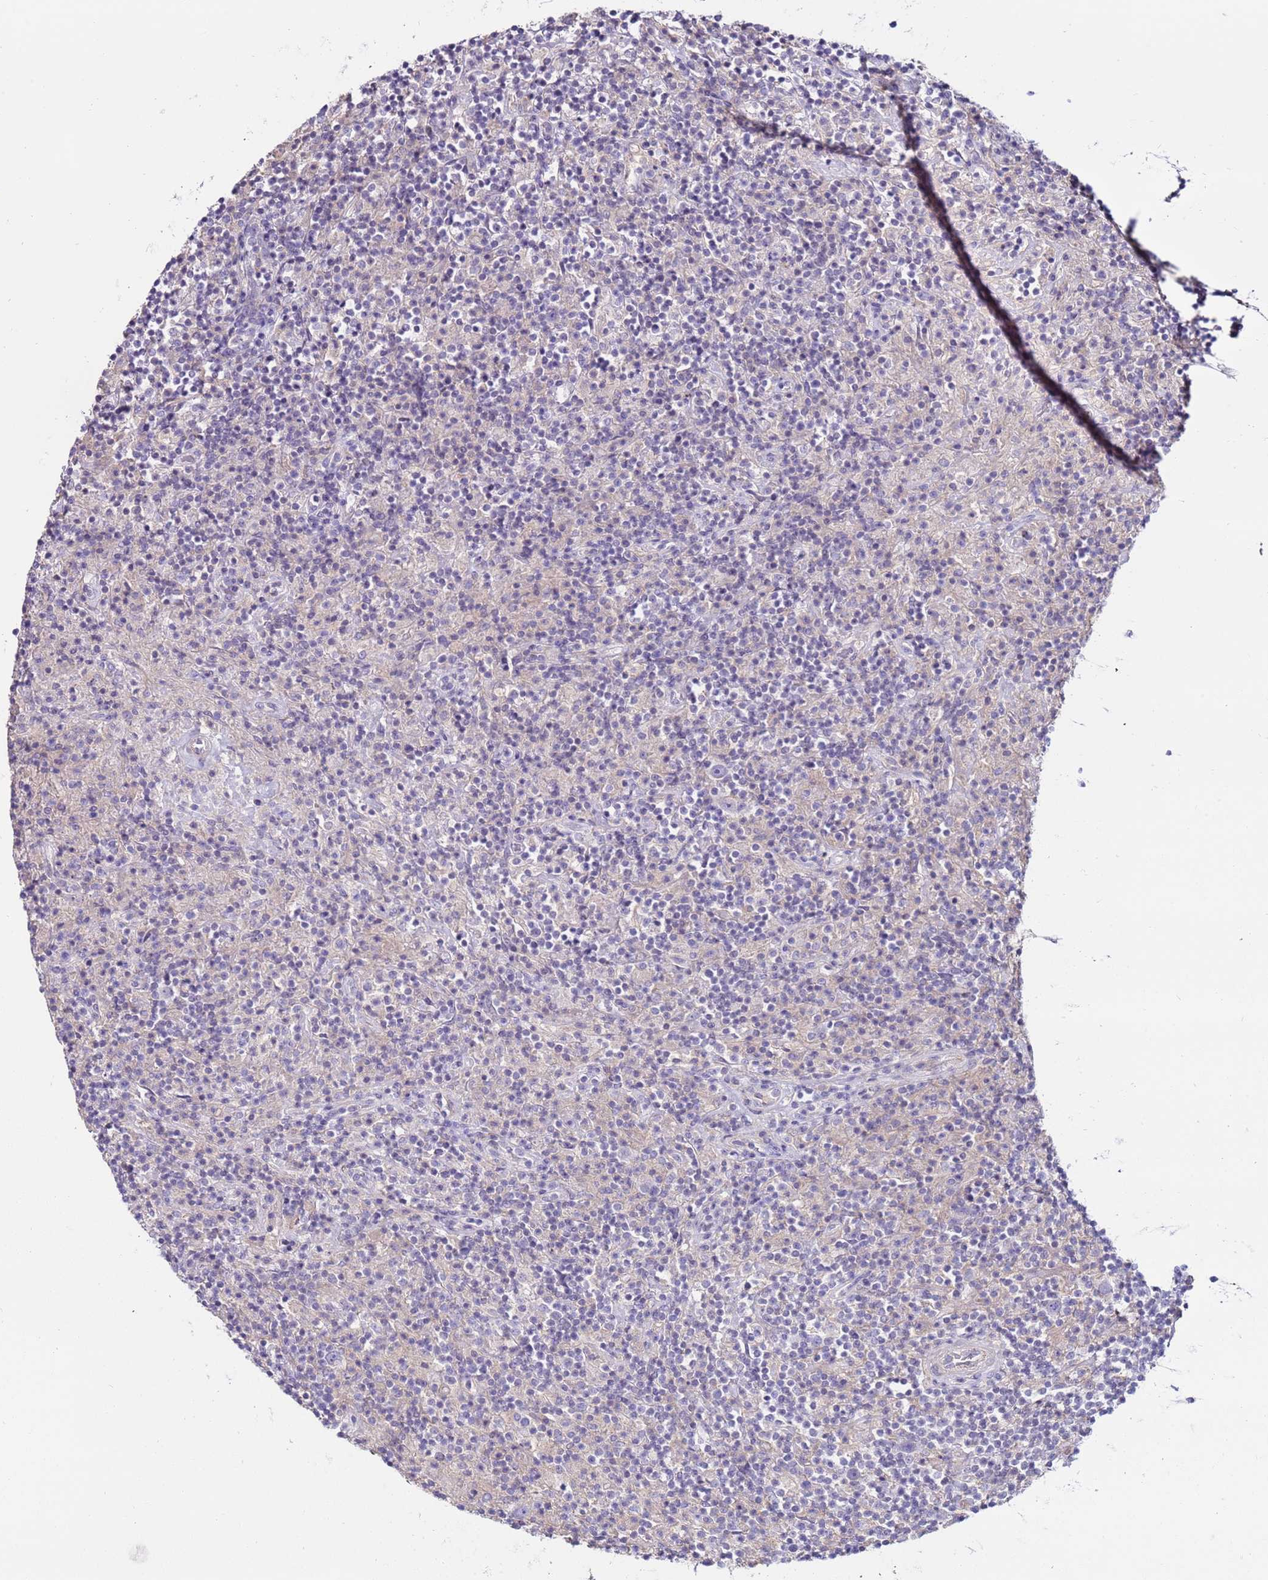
{"staining": {"intensity": "negative", "quantity": "none", "location": "none"}, "tissue": "lymphoma", "cell_type": "Tumor cells", "image_type": "cancer", "snomed": [{"axis": "morphology", "description": "Hodgkin's disease, NOS"}, {"axis": "topography", "description": "Lymph node"}], "caption": "A high-resolution image shows immunohistochemistry staining of lymphoma, which exhibits no significant positivity in tumor cells. (DAB (3,3'-diaminobenzidine) IHC, high magnification).", "gene": "CLEC4M", "patient": {"sex": "male", "age": 70}}